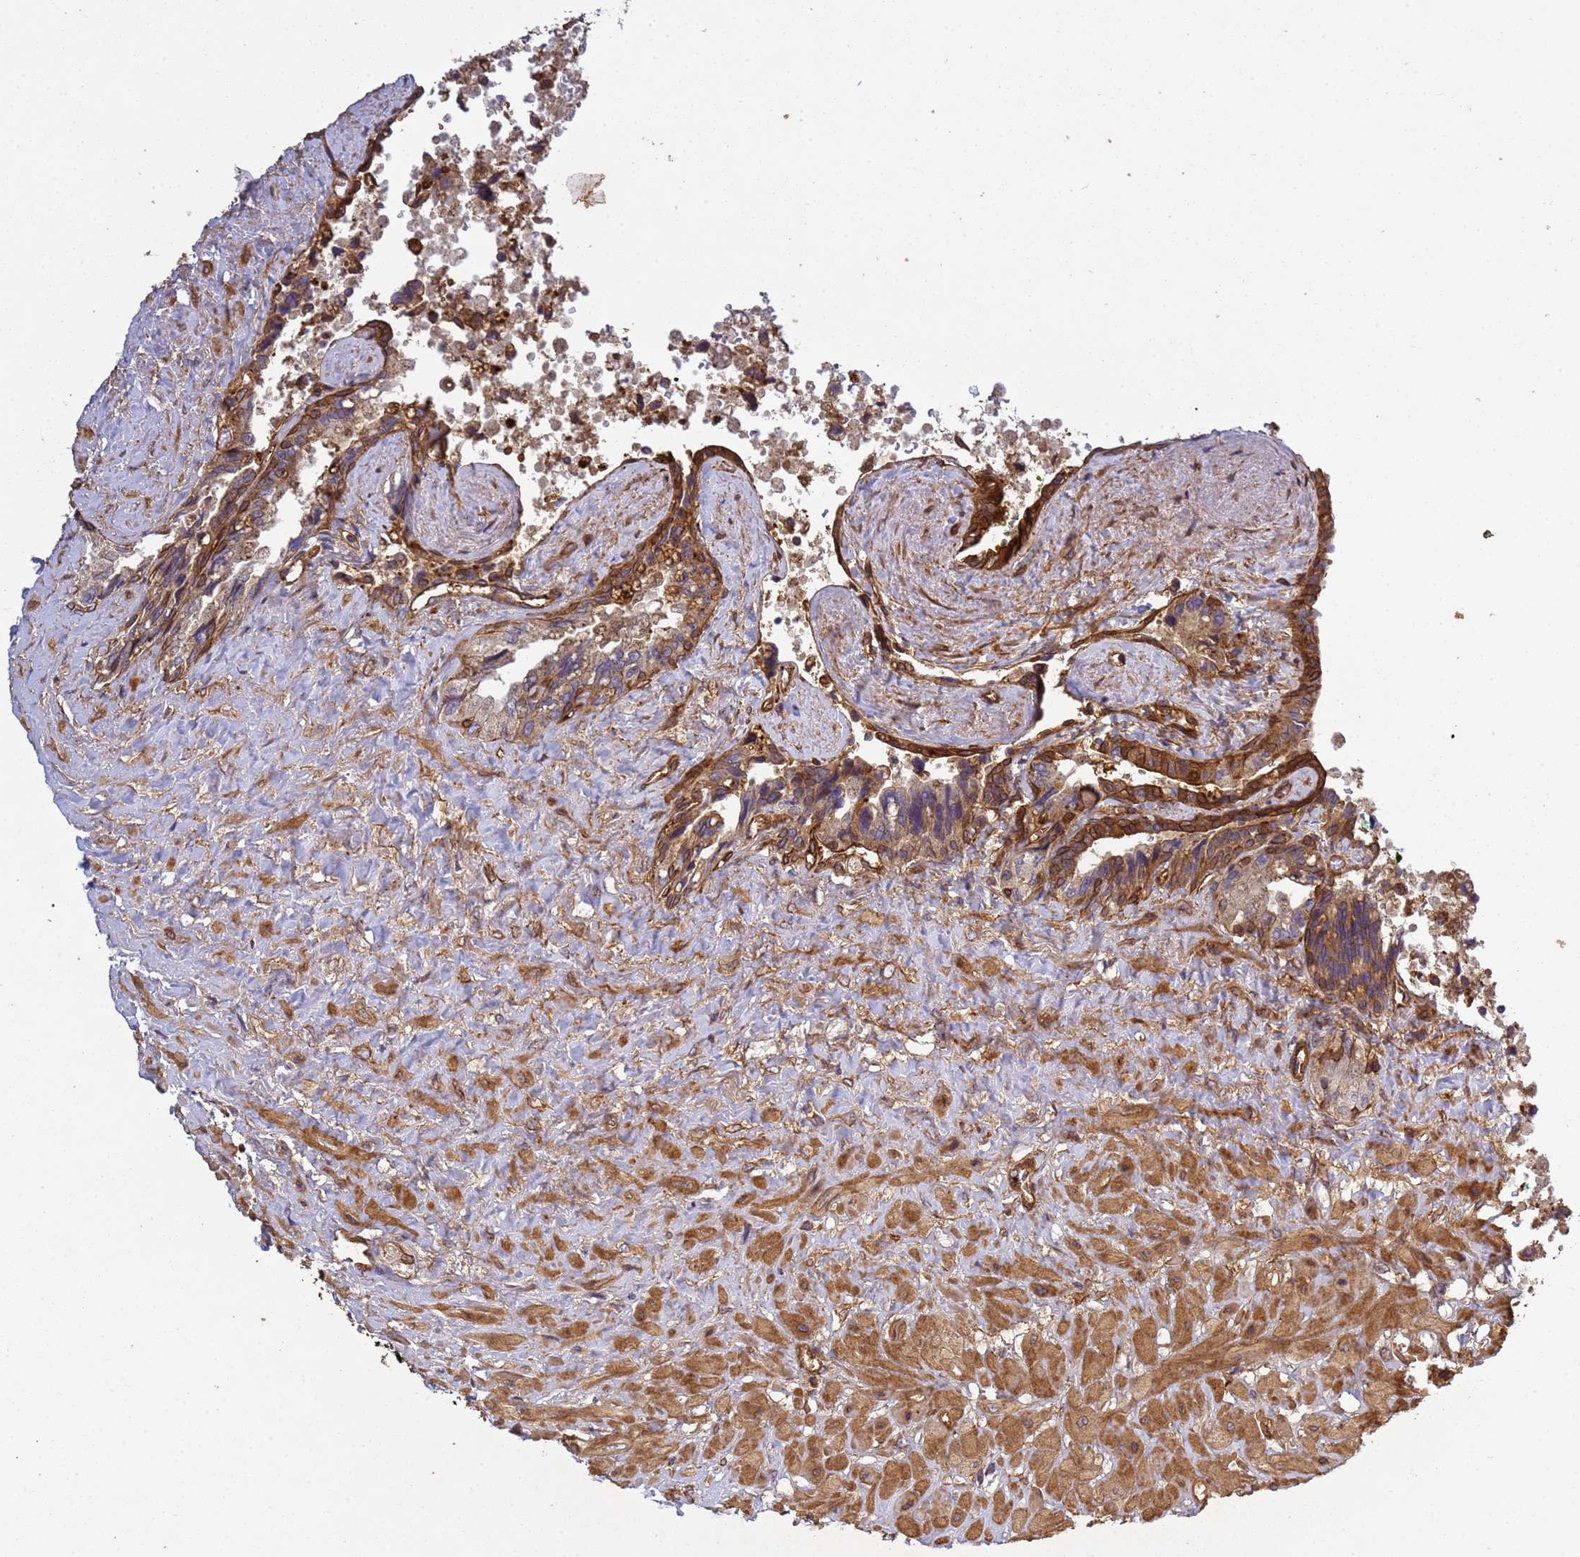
{"staining": {"intensity": "strong", "quantity": "<25%", "location": "cytoplasmic/membranous"}, "tissue": "seminal vesicle", "cell_type": "Glandular cells", "image_type": "normal", "snomed": [{"axis": "morphology", "description": "Normal tissue, NOS"}, {"axis": "topography", "description": "Seminal veicle"}, {"axis": "topography", "description": "Peripheral nerve tissue"}], "caption": "Normal seminal vesicle displays strong cytoplasmic/membranous positivity in approximately <25% of glandular cells, visualized by immunohistochemistry.", "gene": "C8orf34", "patient": {"sex": "male", "age": 60}}